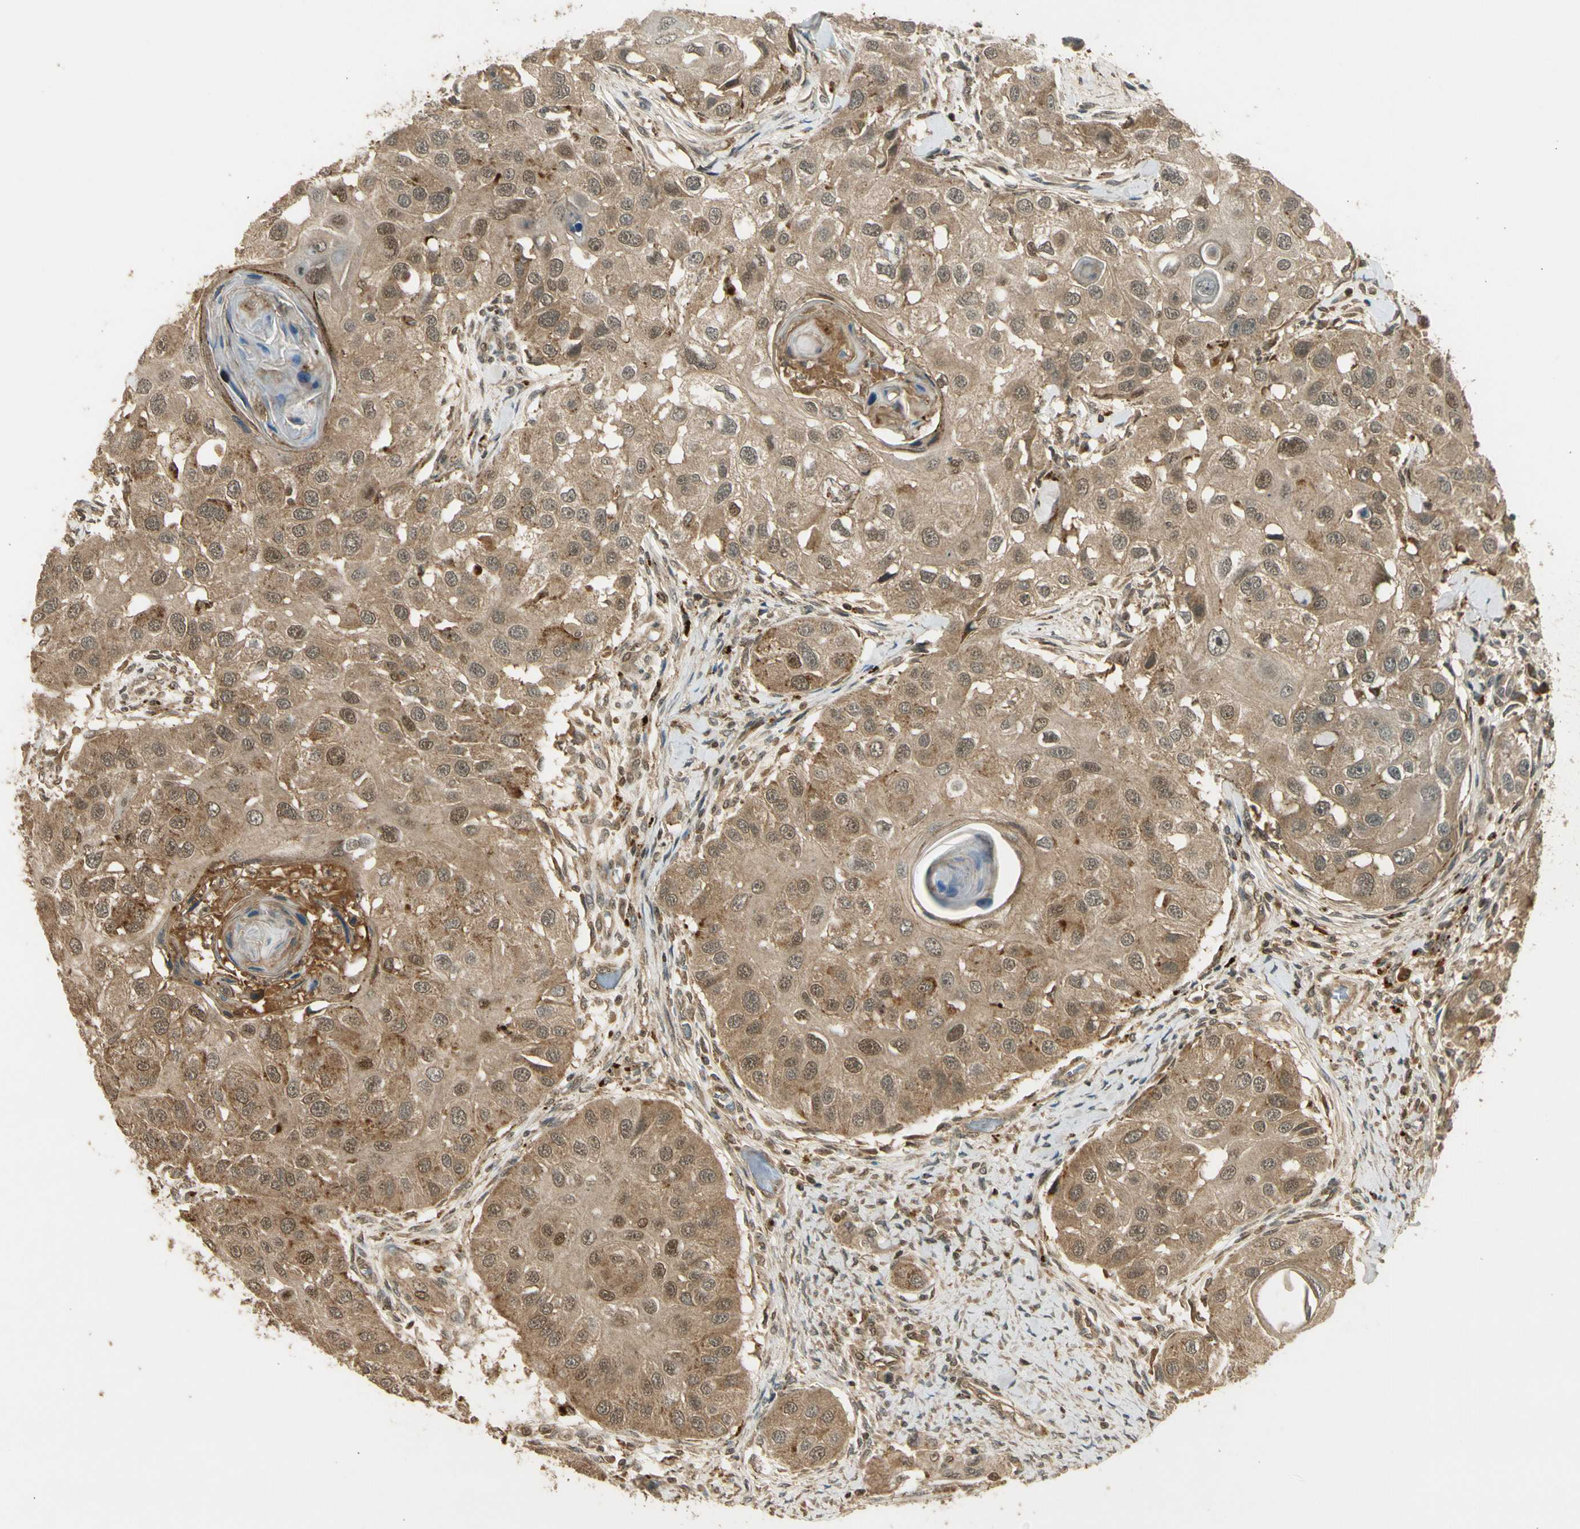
{"staining": {"intensity": "moderate", "quantity": ">75%", "location": "cytoplasmic/membranous,nuclear"}, "tissue": "head and neck cancer", "cell_type": "Tumor cells", "image_type": "cancer", "snomed": [{"axis": "morphology", "description": "Normal tissue, NOS"}, {"axis": "morphology", "description": "Squamous cell carcinoma, NOS"}, {"axis": "topography", "description": "Skeletal muscle"}, {"axis": "topography", "description": "Head-Neck"}], "caption": "Human head and neck squamous cell carcinoma stained with a brown dye demonstrates moderate cytoplasmic/membranous and nuclear positive positivity in about >75% of tumor cells.", "gene": "GMEB2", "patient": {"sex": "male", "age": 51}}